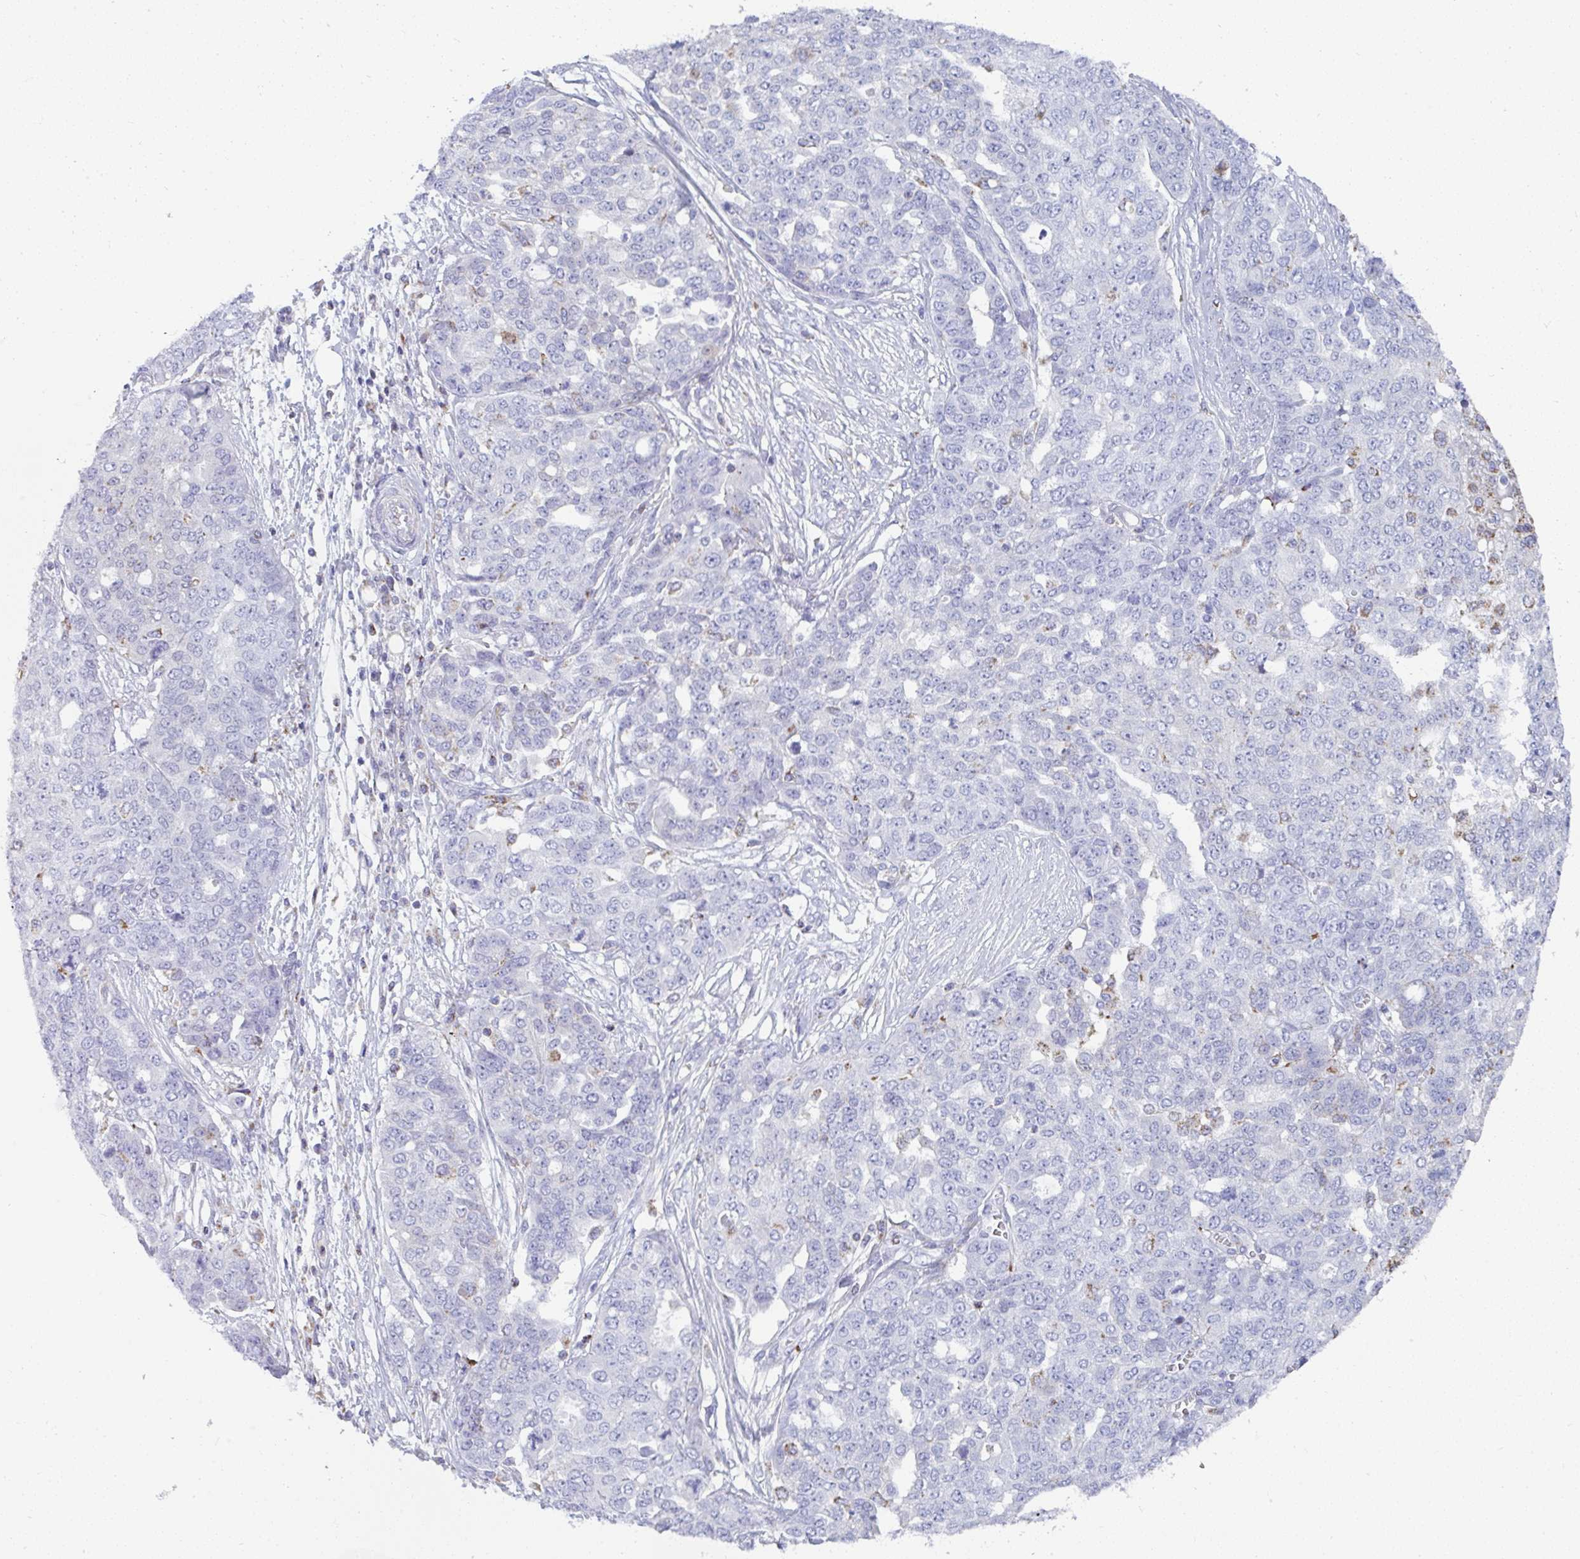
{"staining": {"intensity": "moderate", "quantity": "<25%", "location": "cytoplasmic/membranous"}, "tissue": "ovarian cancer", "cell_type": "Tumor cells", "image_type": "cancer", "snomed": [{"axis": "morphology", "description": "Cystadenocarcinoma, serous, NOS"}, {"axis": "topography", "description": "Soft tissue"}, {"axis": "topography", "description": "Ovary"}], "caption": "Tumor cells exhibit moderate cytoplasmic/membranous positivity in about <25% of cells in ovarian cancer (serous cystadenocarcinoma). (Brightfield microscopy of DAB IHC at high magnification).", "gene": "MGAM2", "patient": {"sex": "female", "age": 57}}